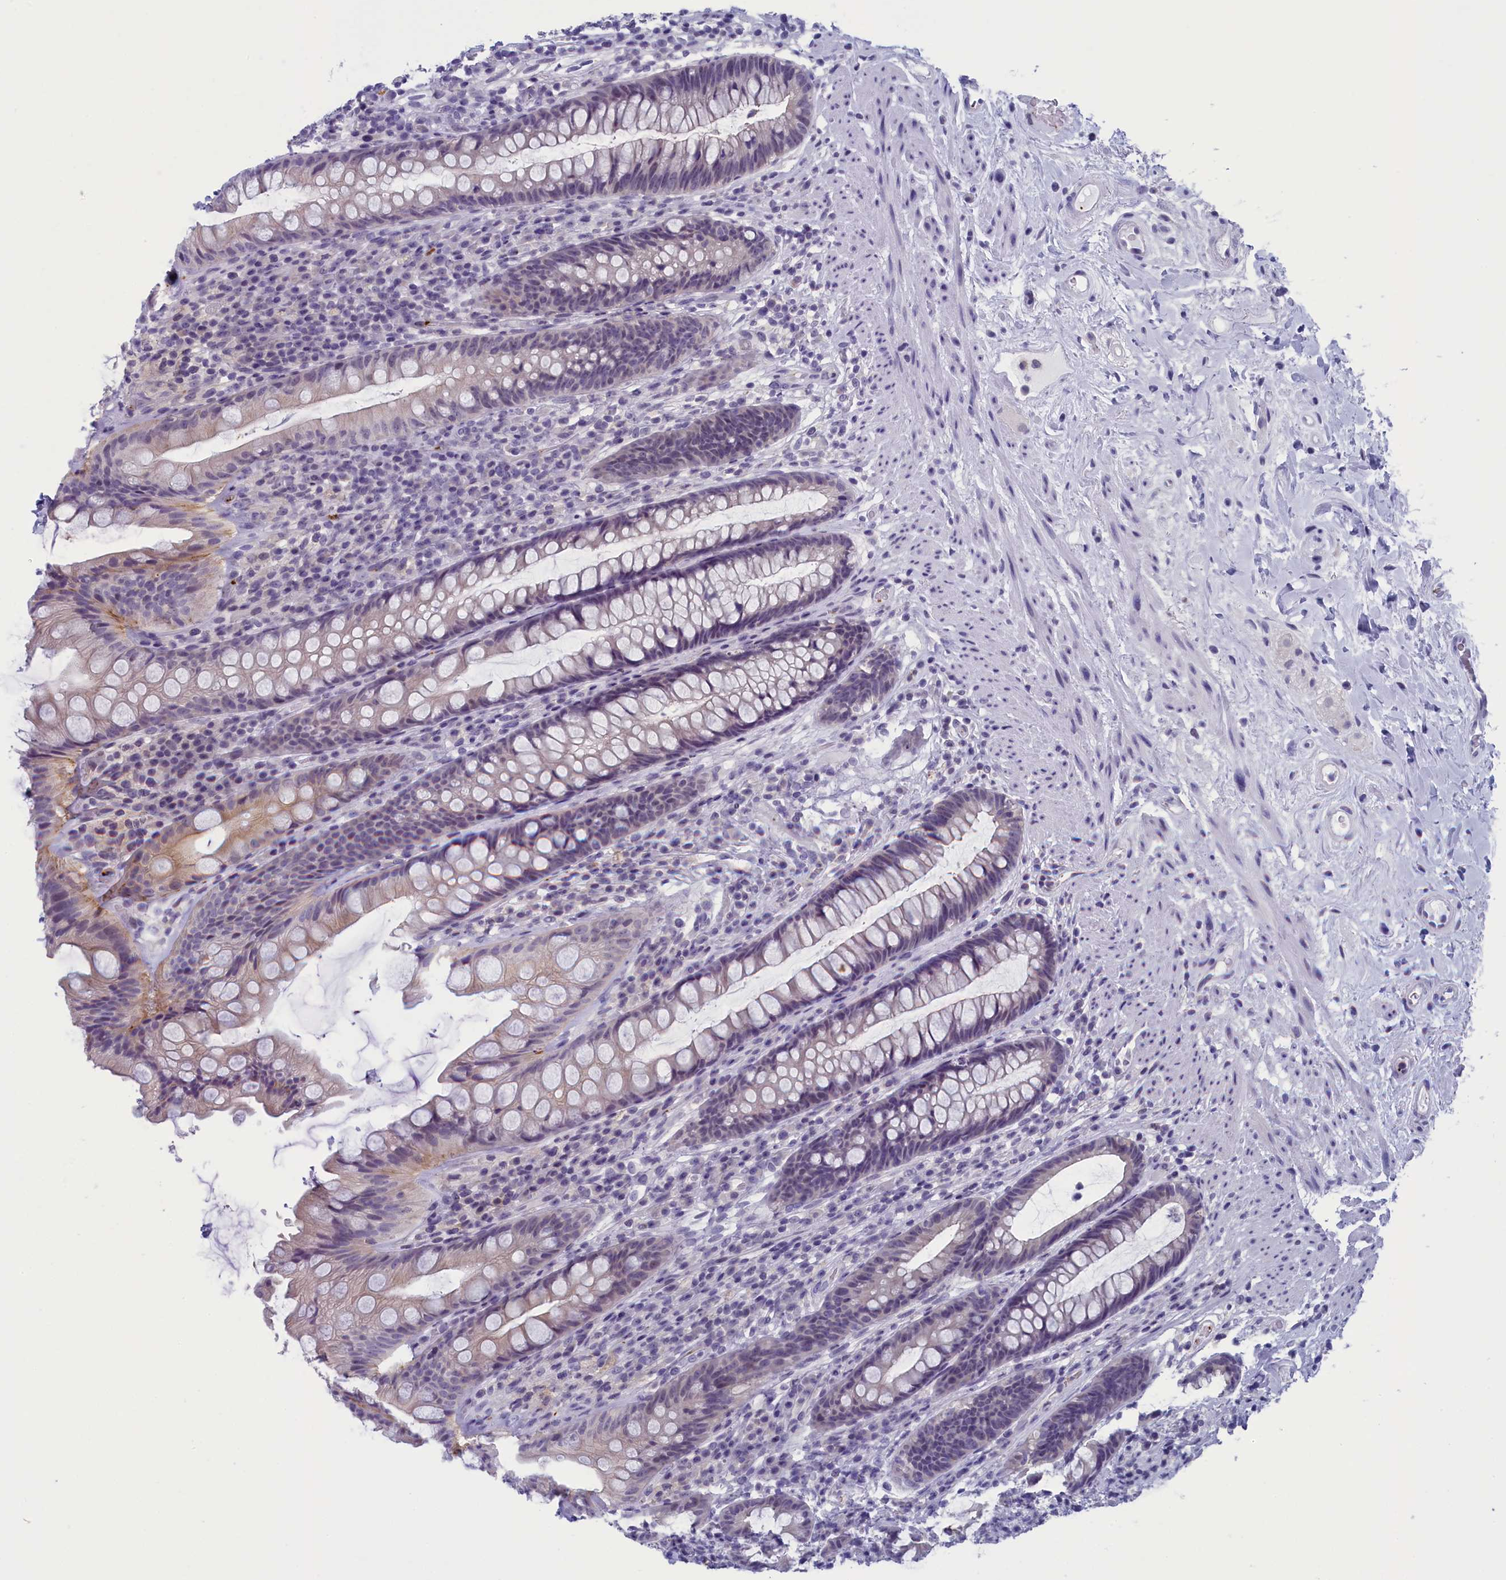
{"staining": {"intensity": "moderate", "quantity": "<25%", "location": "cytoplasmic/membranous"}, "tissue": "rectum", "cell_type": "Glandular cells", "image_type": "normal", "snomed": [{"axis": "morphology", "description": "Normal tissue, NOS"}, {"axis": "topography", "description": "Rectum"}], "caption": "Immunohistochemistry (IHC) photomicrograph of unremarkable human rectum stained for a protein (brown), which demonstrates low levels of moderate cytoplasmic/membranous expression in about <25% of glandular cells.", "gene": "AIFM2", "patient": {"sex": "male", "age": 74}}